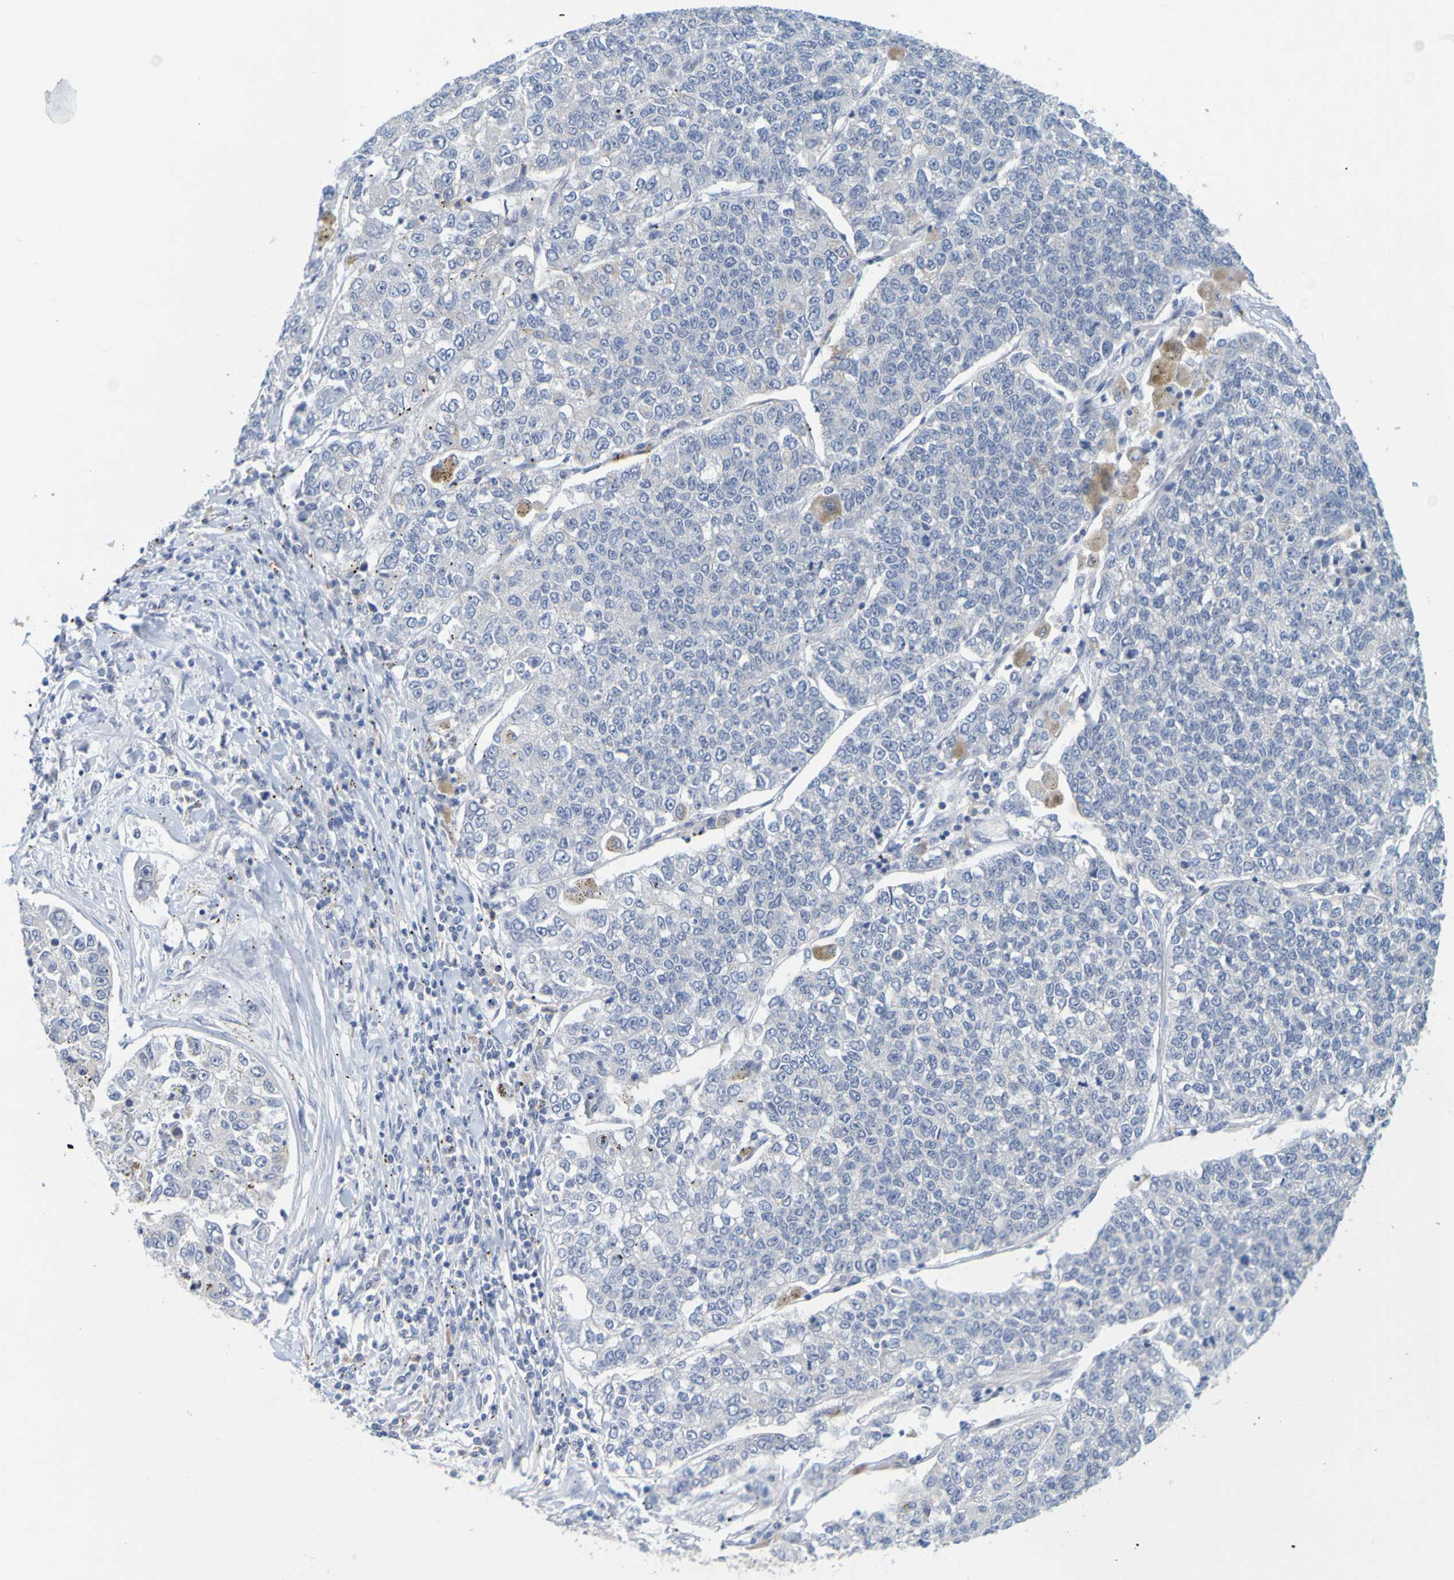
{"staining": {"intensity": "negative", "quantity": "none", "location": "none"}, "tissue": "lung cancer", "cell_type": "Tumor cells", "image_type": "cancer", "snomed": [{"axis": "morphology", "description": "Adenocarcinoma, NOS"}, {"axis": "topography", "description": "Lung"}], "caption": "This is a micrograph of immunohistochemistry (IHC) staining of adenocarcinoma (lung), which shows no expression in tumor cells. (Brightfield microscopy of DAB IHC at high magnification).", "gene": "ENDOU", "patient": {"sex": "male", "age": 49}}